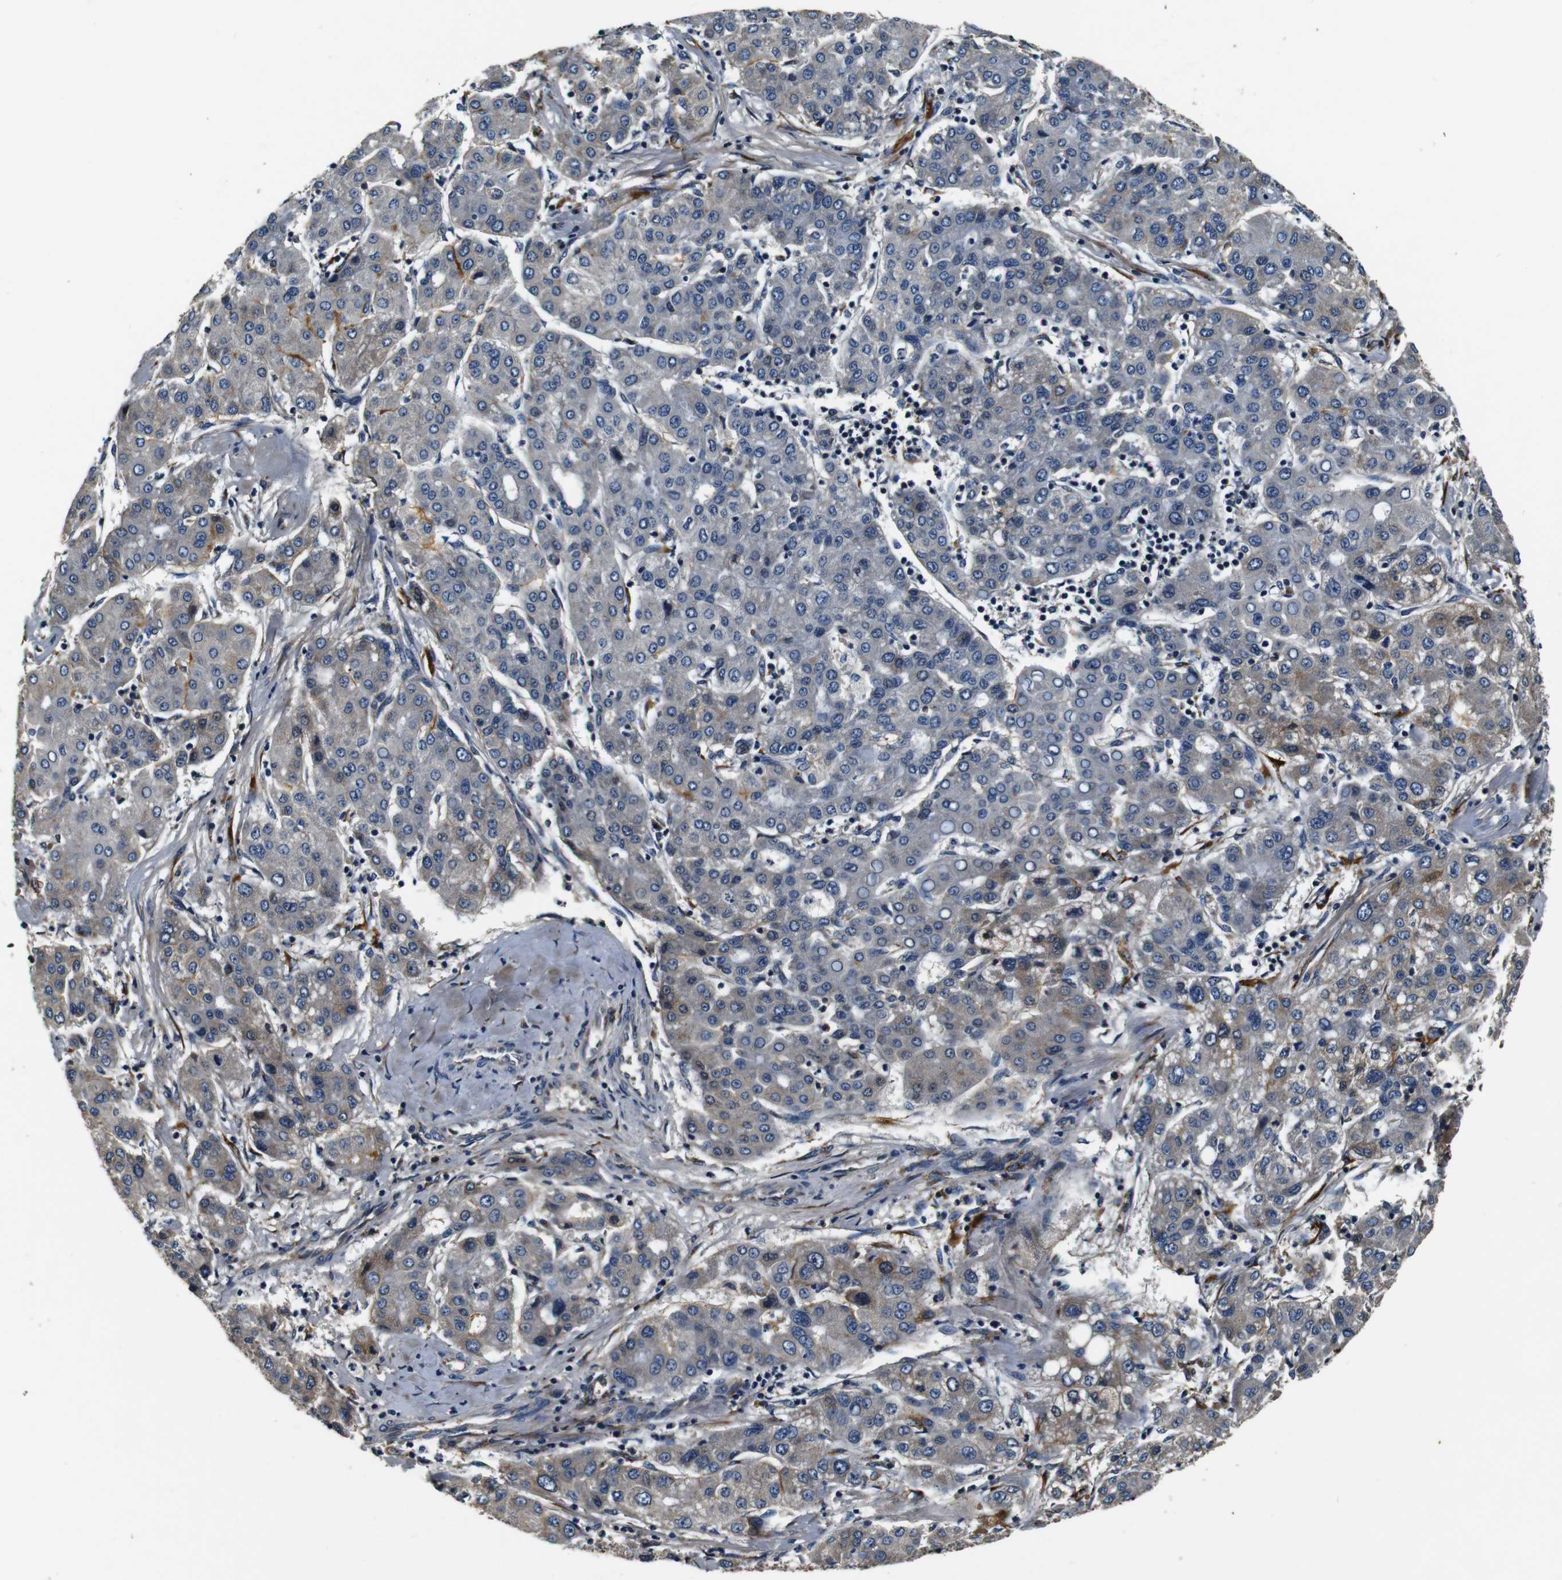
{"staining": {"intensity": "negative", "quantity": "none", "location": "none"}, "tissue": "liver cancer", "cell_type": "Tumor cells", "image_type": "cancer", "snomed": [{"axis": "morphology", "description": "Carcinoma, Hepatocellular, NOS"}, {"axis": "topography", "description": "Liver"}], "caption": "This photomicrograph is of liver hepatocellular carcinoma stained with IHC to label a protein in brown with the nuclei are counter-stained blue. There is no expression in tumor cells.", "gene": "COL1A1", "patient": {"sex": "male", "age": 65}}